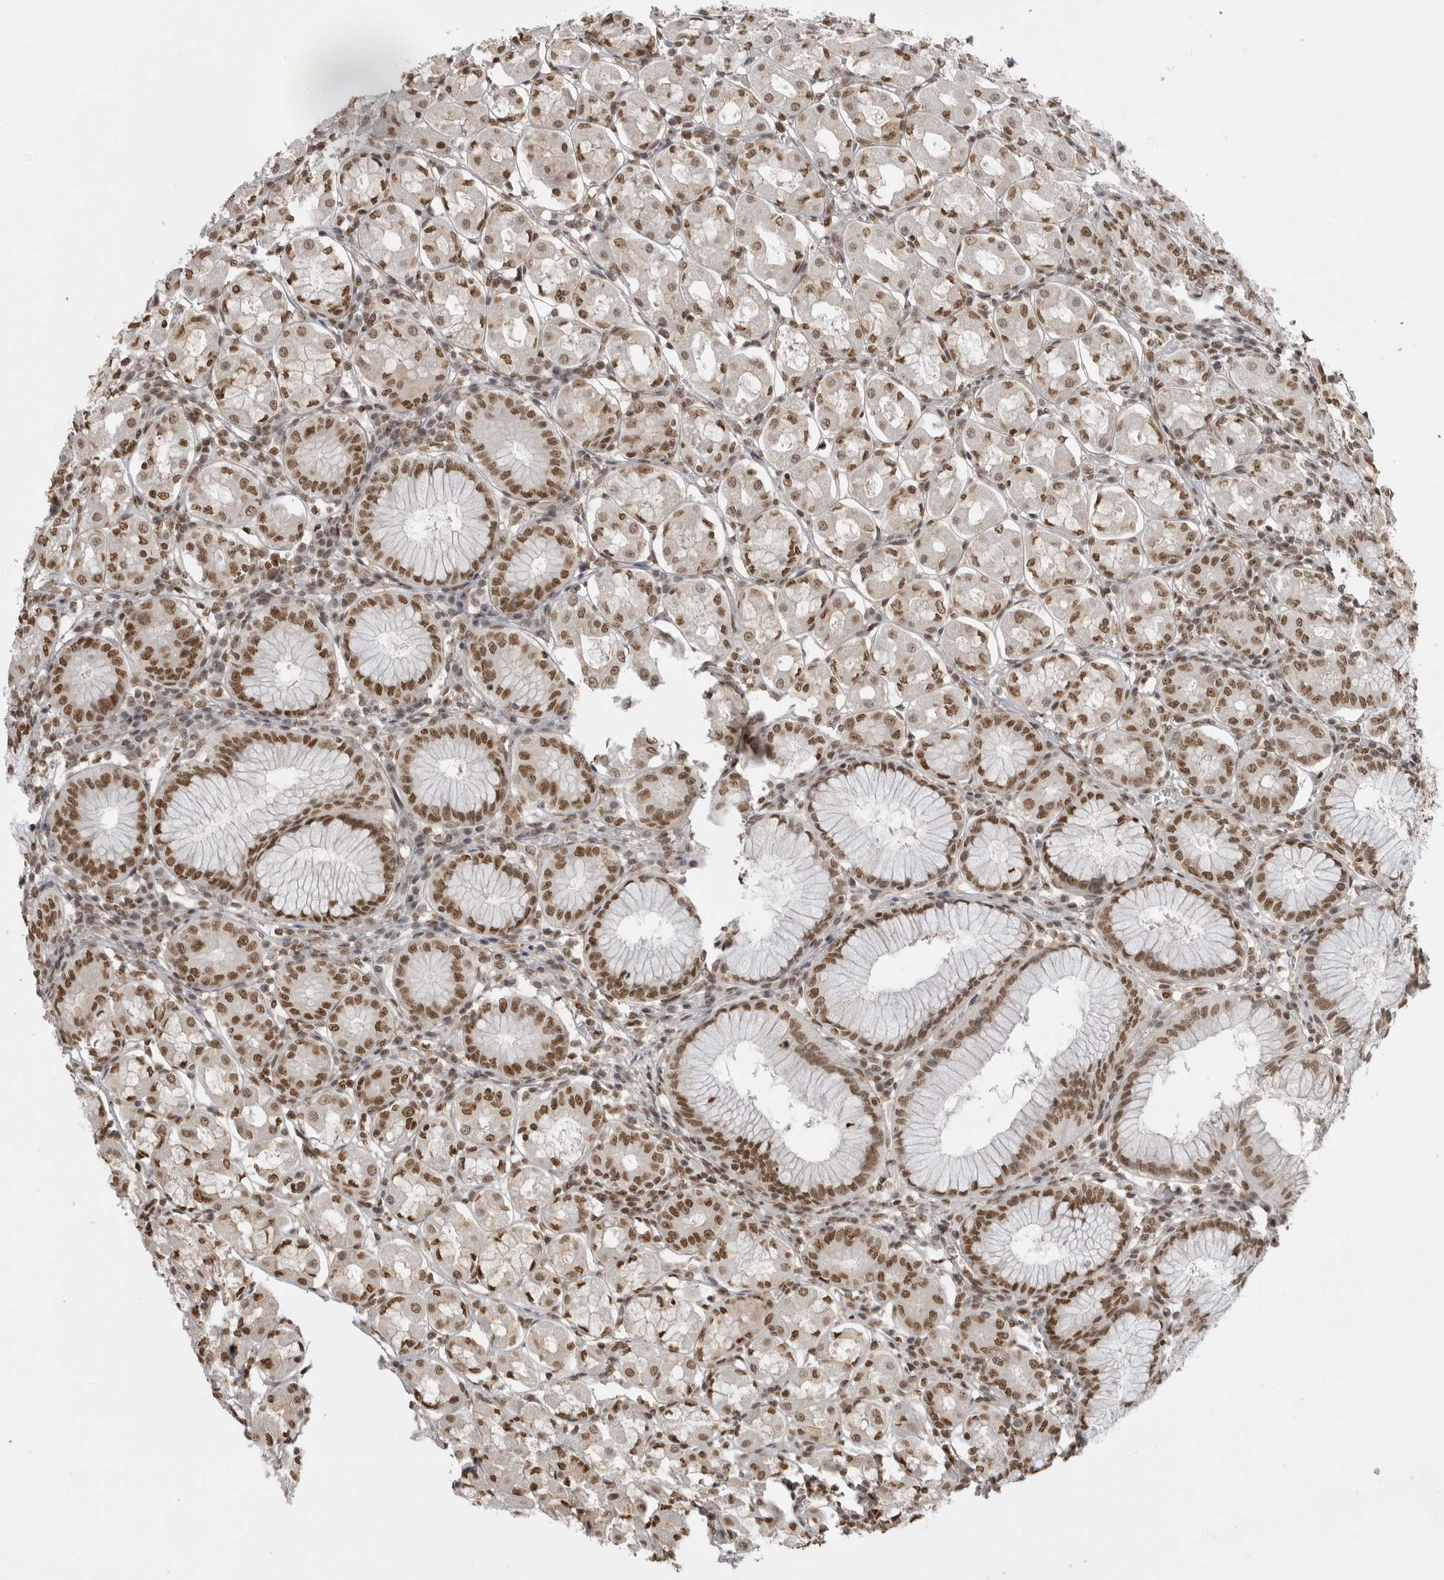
{"staining": {"intensity": "strong", "quantity": ">75%", "location": "nuclear"}, "tissue": "stomach", "cell_type": "Glandular cells", "image_type": "normal", "snomed": [{"axis": "morphology", "description": "Normal tissue, NOS"}, {"axis": "topography", "description": "Stomach, lower"}], "caption": "IHC (DAB (3,3'-diaminobenzidine)) staining of normal human stomach shows strong nuclear protein expression in approximately >75% of glandular cells. (DAB IHC with brightfield microscopy, high magnification).", "gene": "RPA2", "patient": {"sex": "female", "age": 56}}